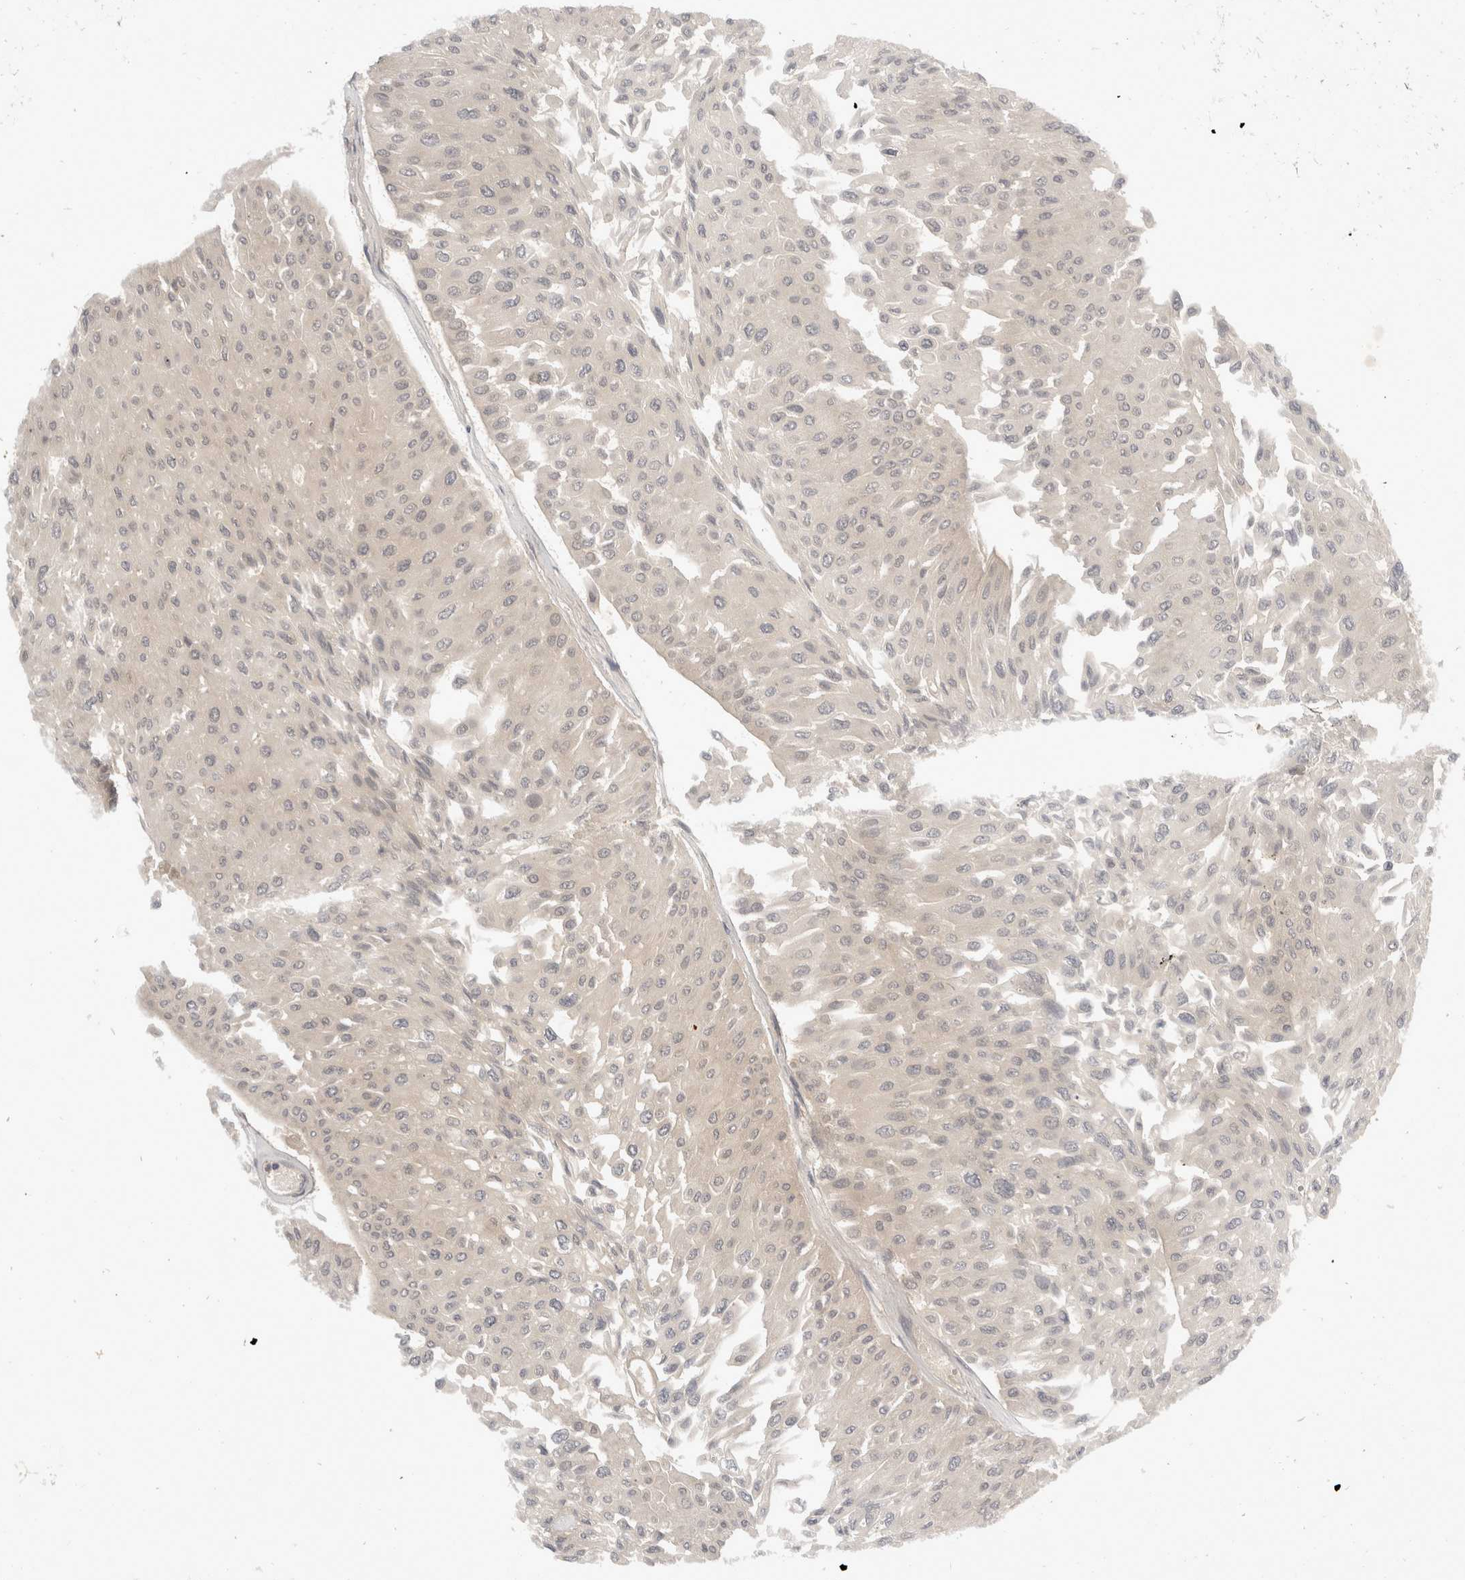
{"staining": {"intensity": "negative", "quantity": "none", "location": "none"}, "tissue": "urothelial cancer", "cell_type": "Tumor cells", "image_type": "cancer", "snomed": [{"axis": "morphology", "description": "Urothelial carcinoma, Low grade"}, {"axis": "topography", "description": "Urinary bladder"}], "caption": "DAB (3,3'-diaminobenzidine) immunohistochemical staining of urothelial carcinoma (low-grade) displays no significant positivity in tumor cells.", "gene": "TOM1L2", "patient": {"sex": "male", "age": 67}}